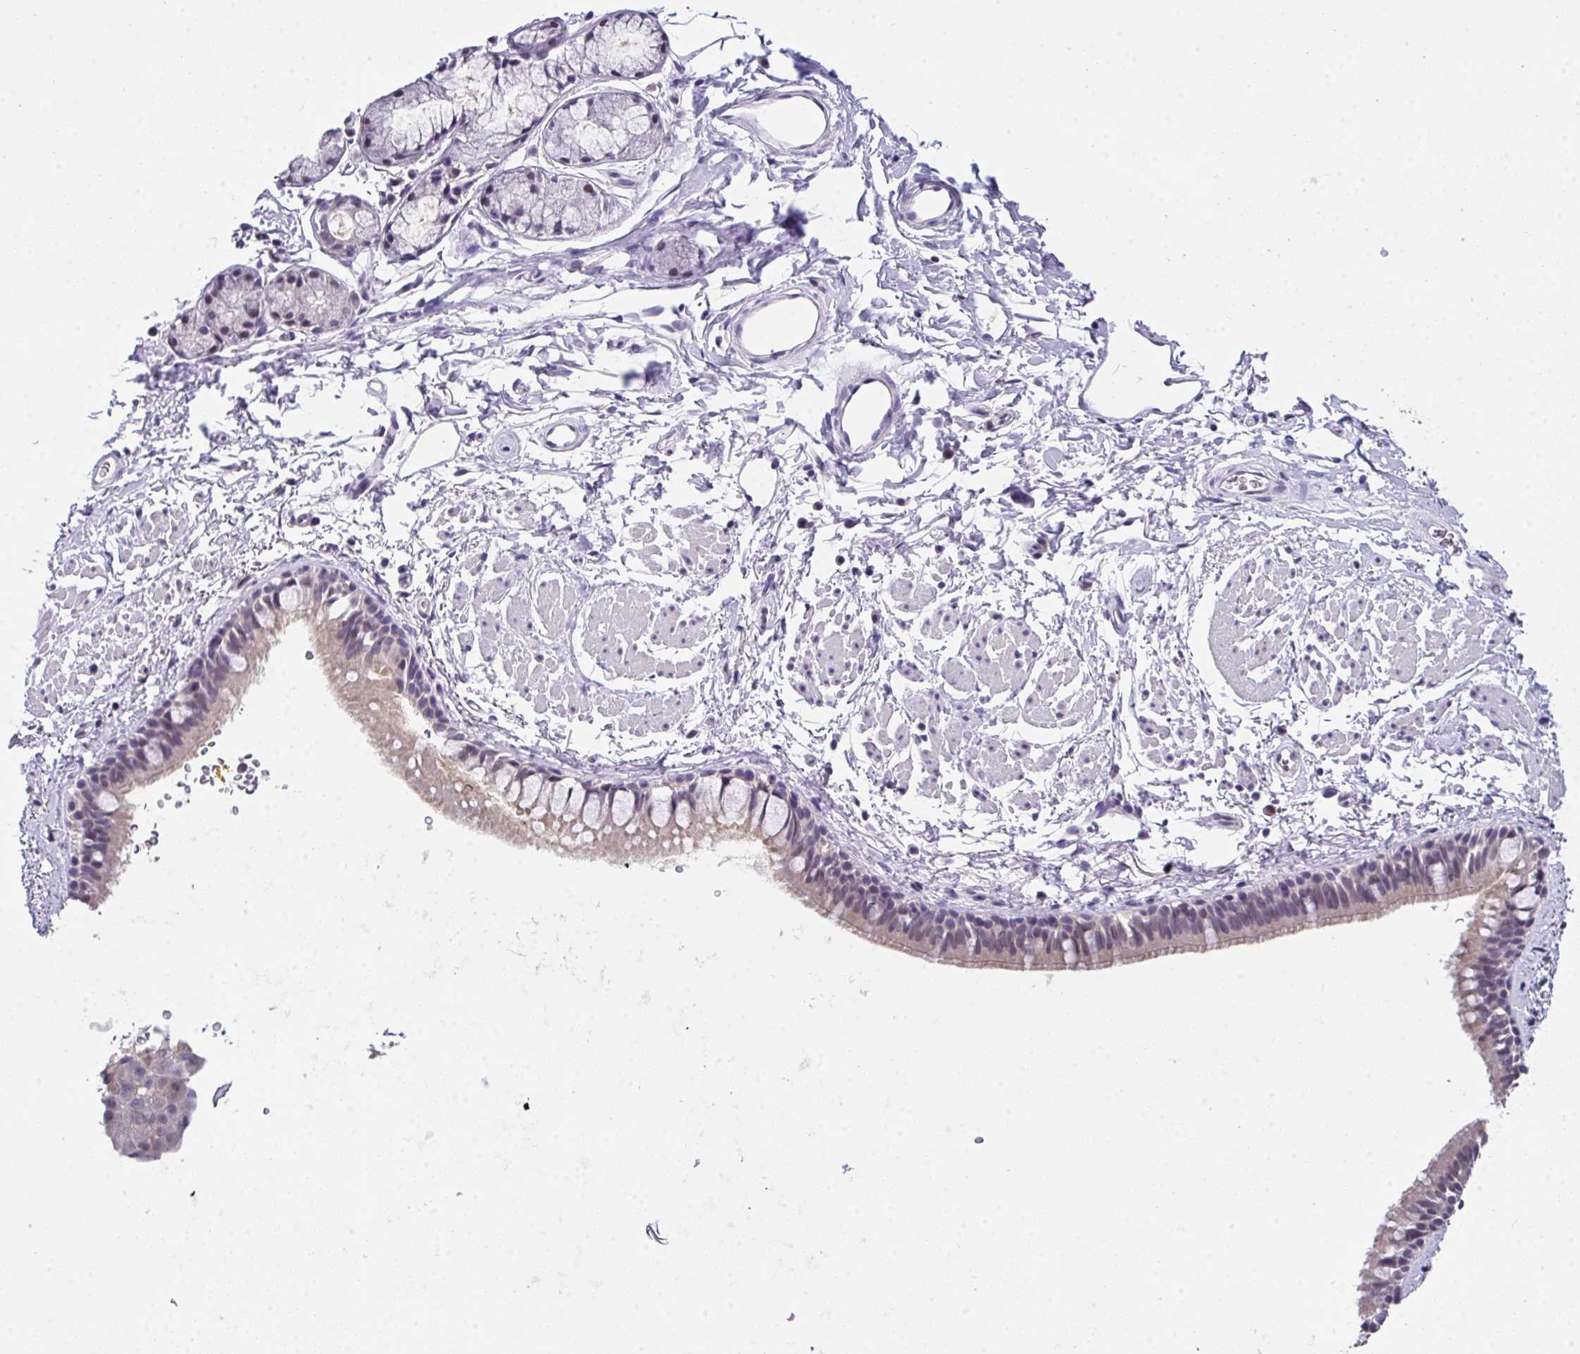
{"staining": {"intensity": "weak", "quantity": "<25%", "location": "cytoplasmic/membranous,nuclear"}, "tissue": "bronchus", "cell_type": "Respiratory epithelial cells", "image_type": "normal", "snomed": [{"axis": "morphology", "description": "Normal tissue, NOS"}, {"axis": "topography", "description": "Lymph node"}, {"axis": "topography", "description": "Cartilage tissue"}, {"axis": "topography", "description": "Bronchus"}], "caption": "Immunohistochemistry (IHC) photomicrograph of benign bronchus stained for a protein (brown), which demonstrates no expression in respiratory epithelial cells.", "gene": "GLTPD2", "patient": {"sex": "female", "age": 70}}